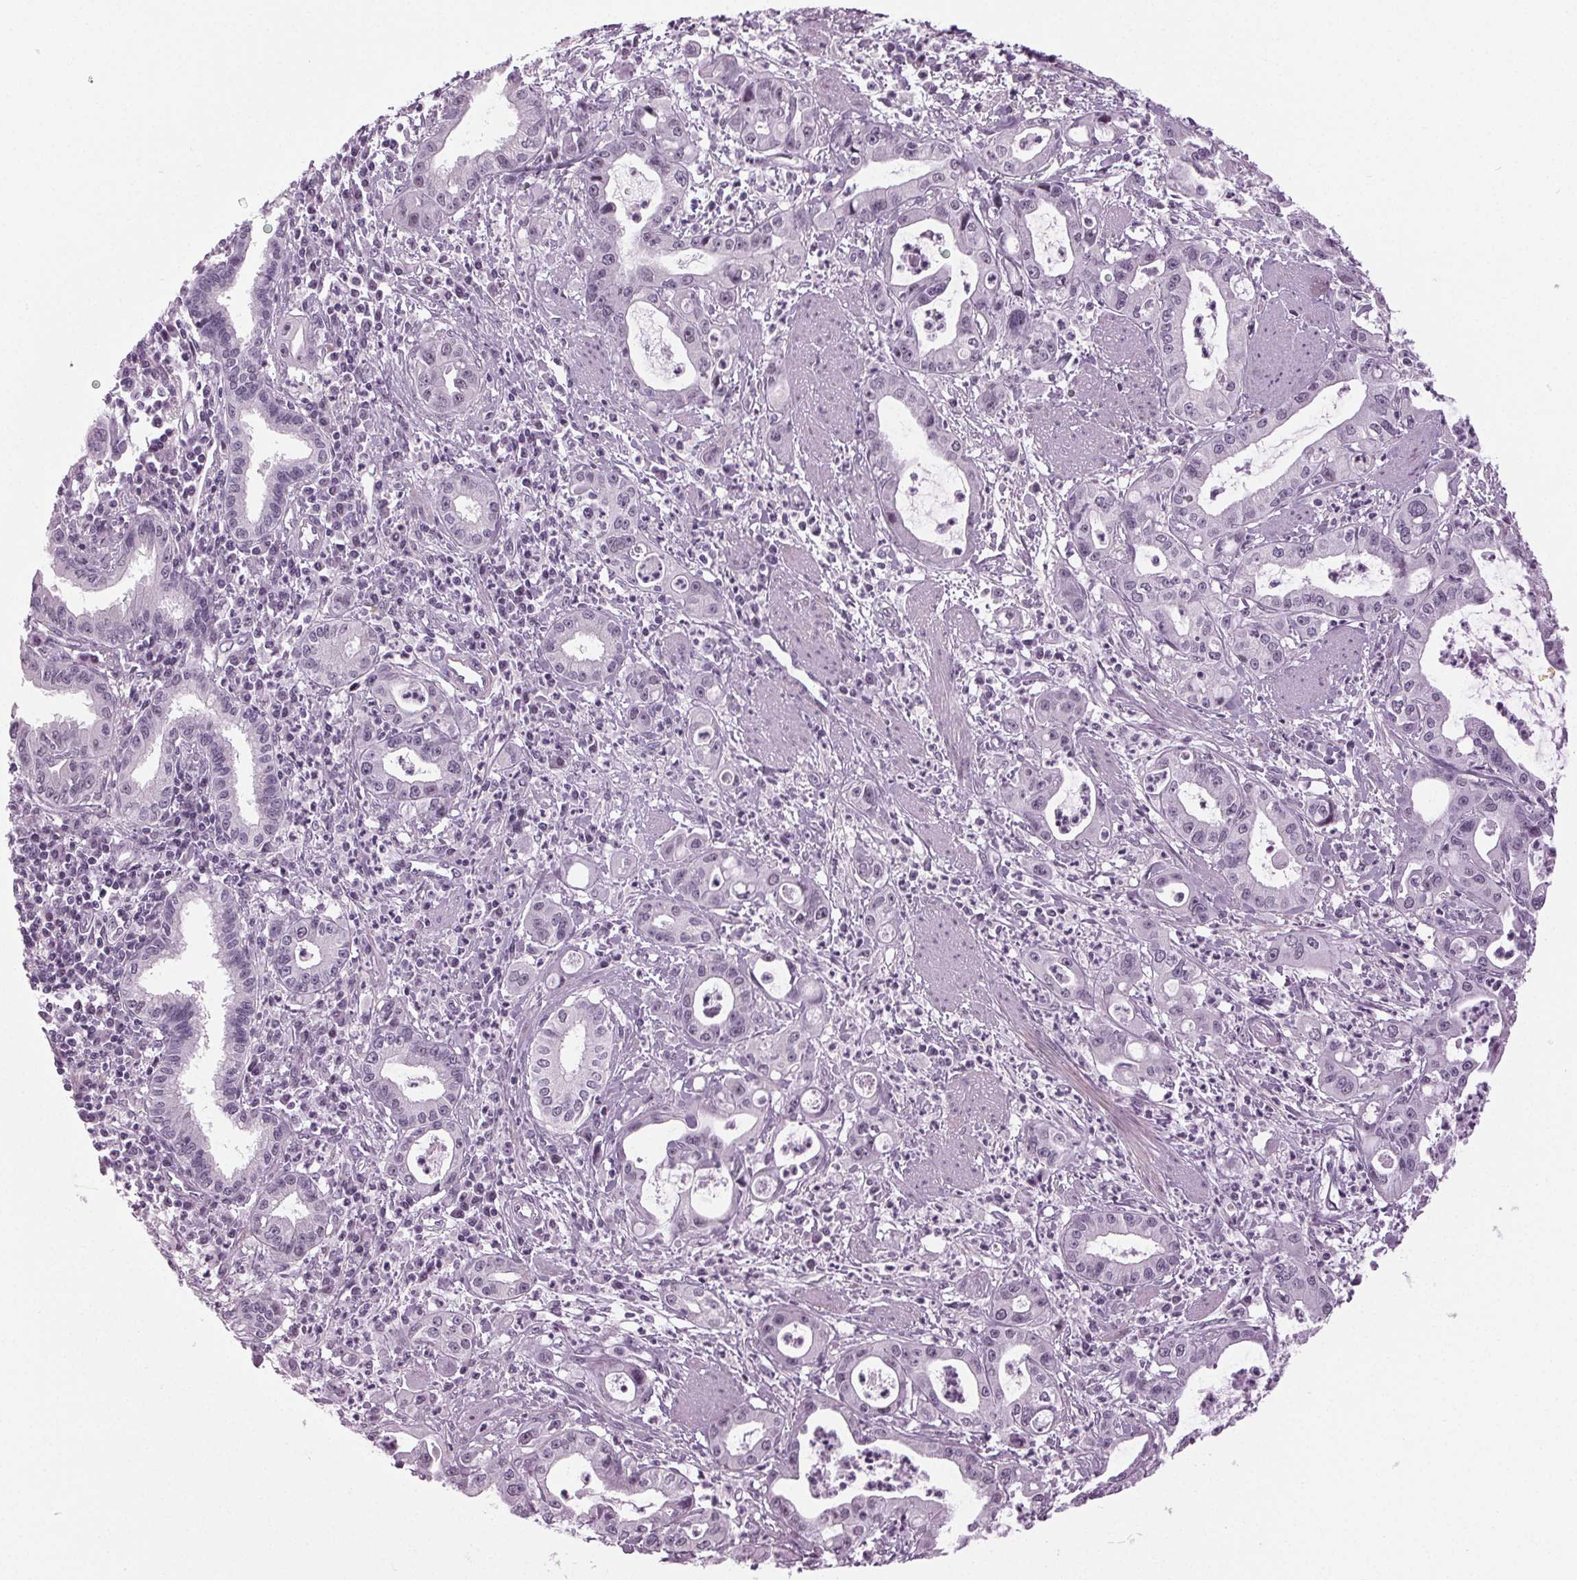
{"staining": {"intensity": "negative", "quantity": "none", "location": "none"}, "tissue": "pancreatic cancer", "cell_type": "Tumor cells", "image_type": "cancer", "snomed": [{"axis": "morphology", "description": "Adenocarcinoma, NOS"}, {"axis": "topography", "description": "Pancreas"}], "caption": "Protein analysis of pancreatic cancer (adenocarcinoma) exhibits no significant staining in tumor cells. (Brightfield microscopy of DAB (3,3'-diaminobenzidine) immunohistochemistry at high magnification).", "gene": "DNAH12", "patient": {"sex": "male", "age": 72}}